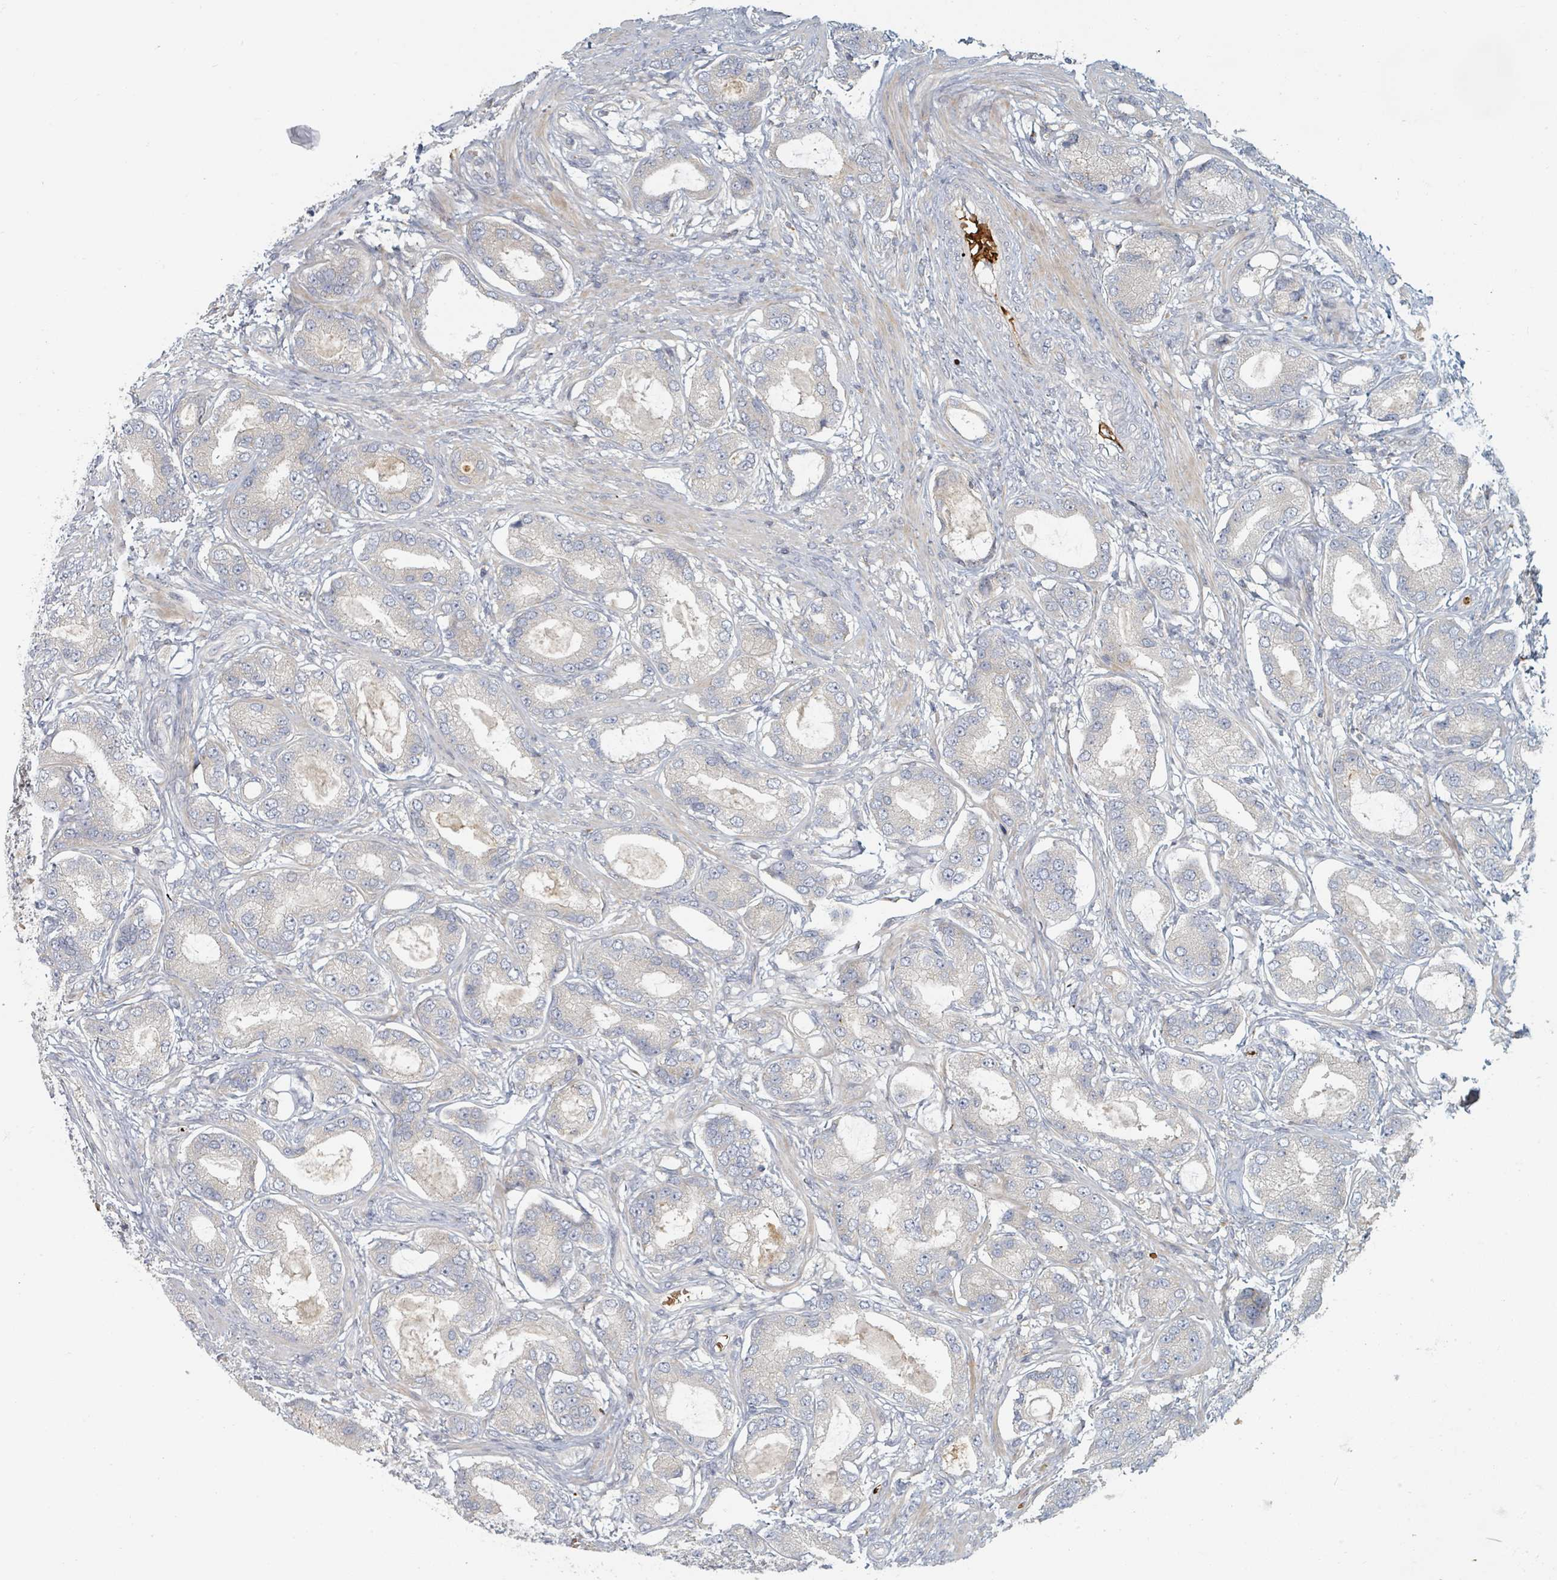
{"staining": {"intensity": "negative", "quantity": "none", "location": "none"}, "tissue": "prostate cancer", "cell_type": "Tumor cells", "image_type": "cancer", "snomed": [{"axis": "morphology", "description": "Adenocarcinoma, High grade"}, {"axis": "topography", "description": "Prostate"}], "caption": "A histopathology image of prostate adenocarcinoma (high-grade) stained for a protein displays no brown staining in tumor cells.", "gene": "TRPC4AP", "patient": {"sex": "male", "age": 69}}